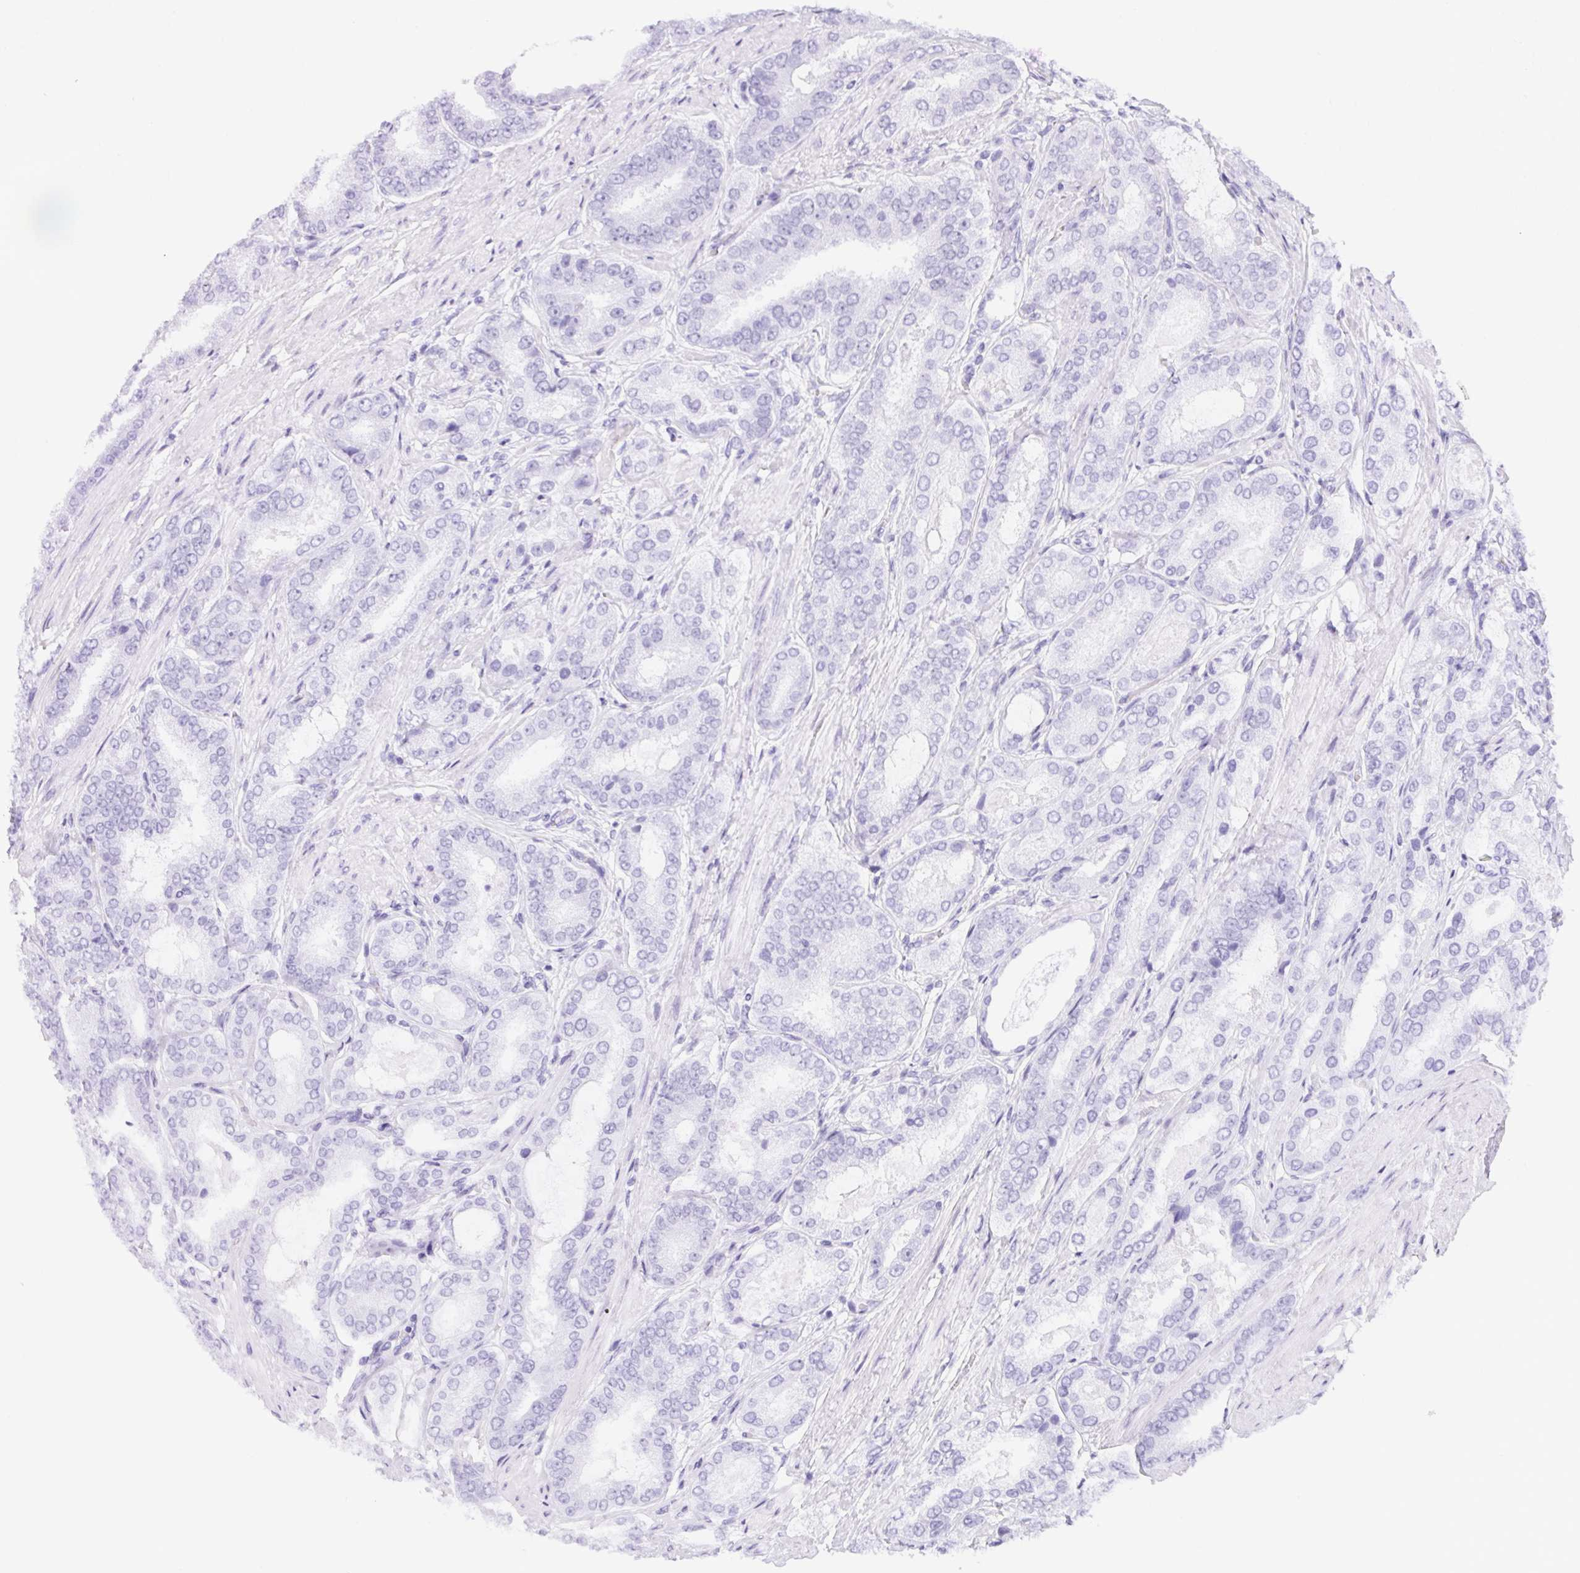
{"staining": {"intensity": "negative", "quantity": "none", "location": "none"}, "tissue": "prostate cancer", "cell_type": "Tumor cells", "image_type": "cancer", "snomed": [{"axis": "morphology", "description": "Adenocarcinoma, High grade"}, {"axis": "topography", "description": "Prostate"}], "caption": "This is an immunohistochemistry micrograph of human high-grade adenocarcinoma (prostate). There is no expression in tumor cells.", "gene": "ASGR2", "patient": {"sex": "male", "age": 63}}